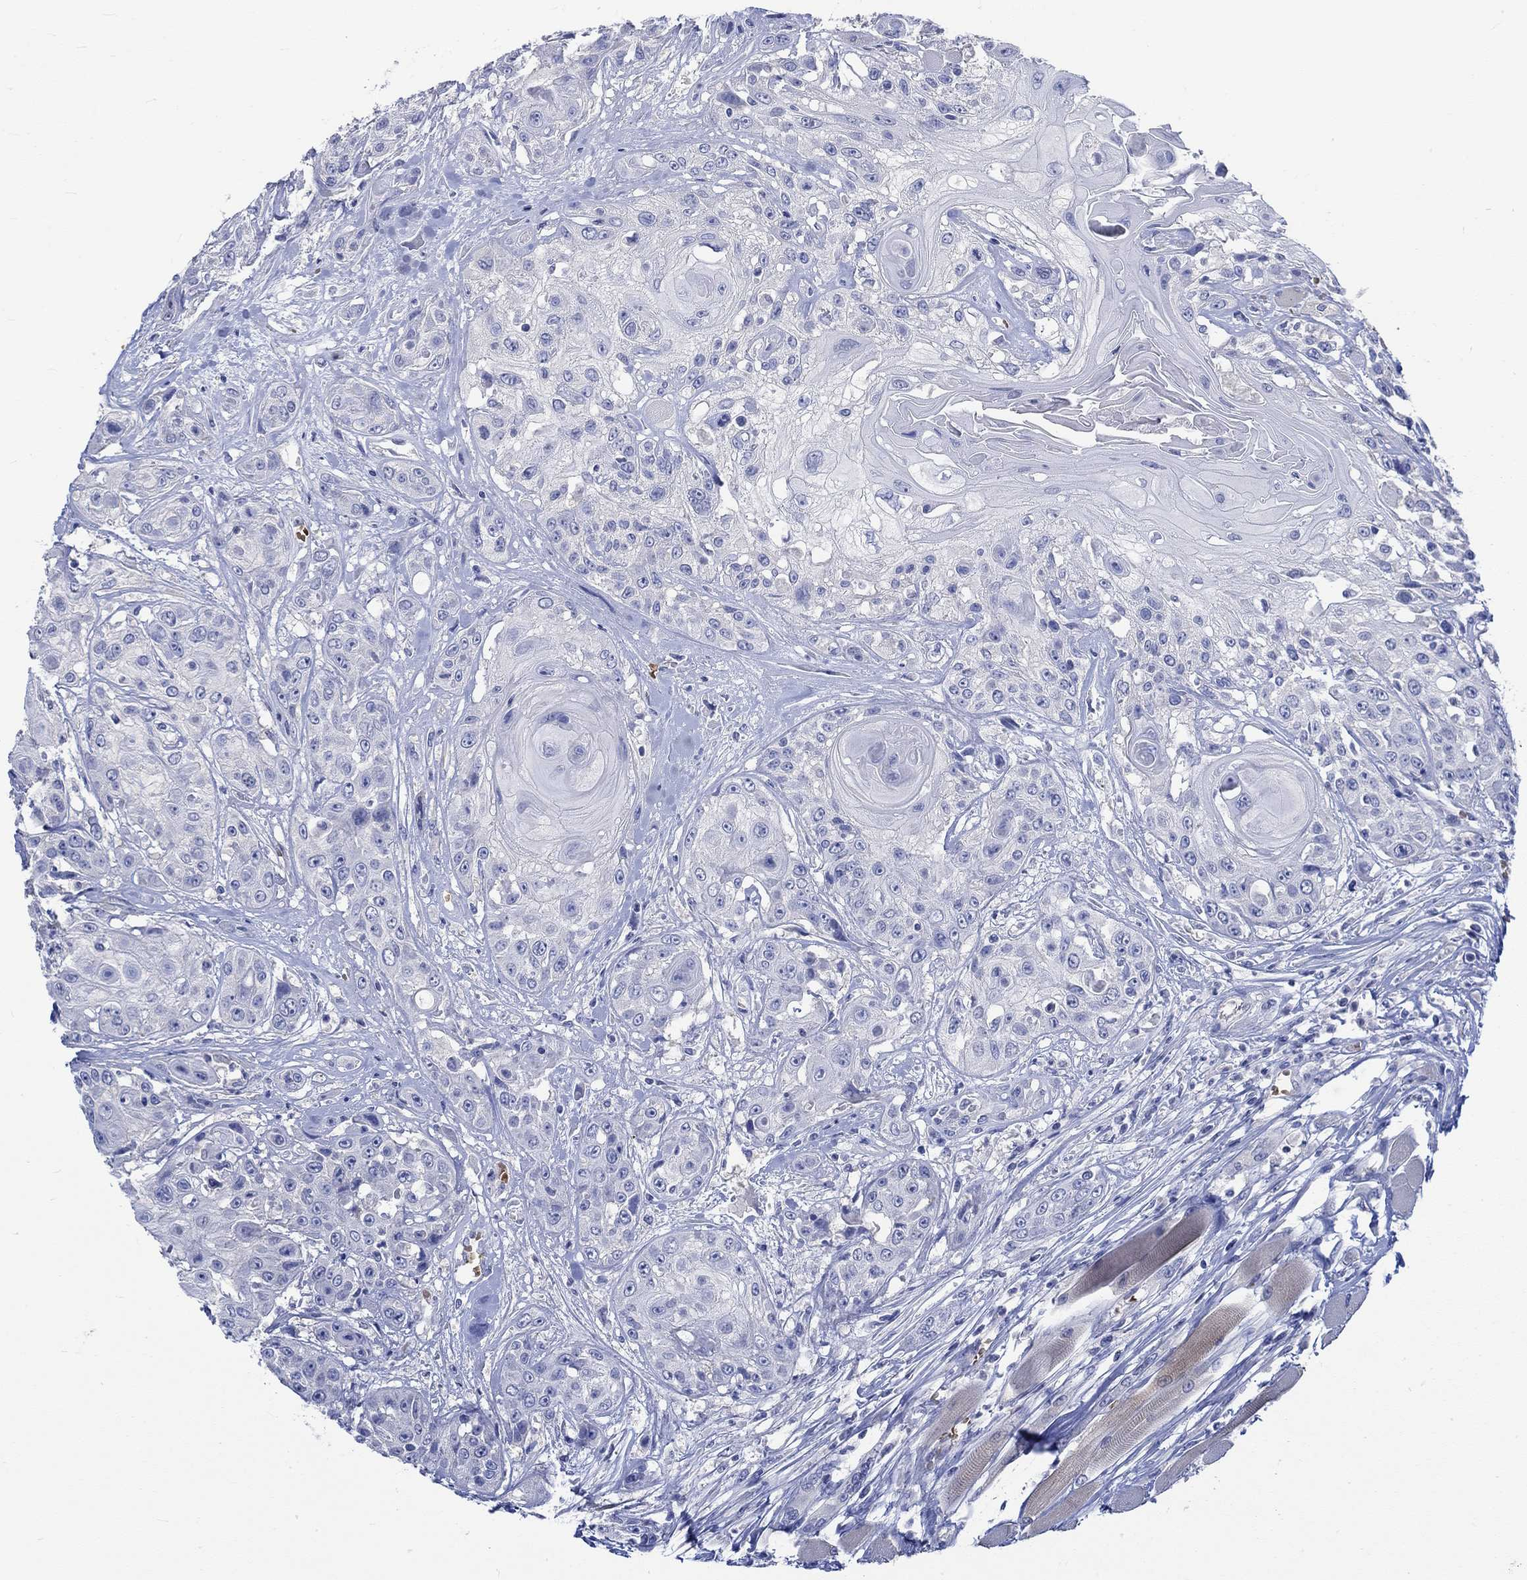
{"staining": {"intensity": "negative", "quantity": "none", "location": "none"}, "tissue": "head and neck cancer", "cell_type": "Tumor cells", "image_type": "cancer", "snomed": [{"axis": "morphology", "description": "Squamous cell carcinoma, NOS"}, {"axis": "topography", "description": "Head-Neck"}], "caption": "The micrograph shows no significant expression in tumor cells of squamous cell carcinoma (head and neck).", "gene": "KCNA1", "patient": {"sex": "female", "age": 59}}